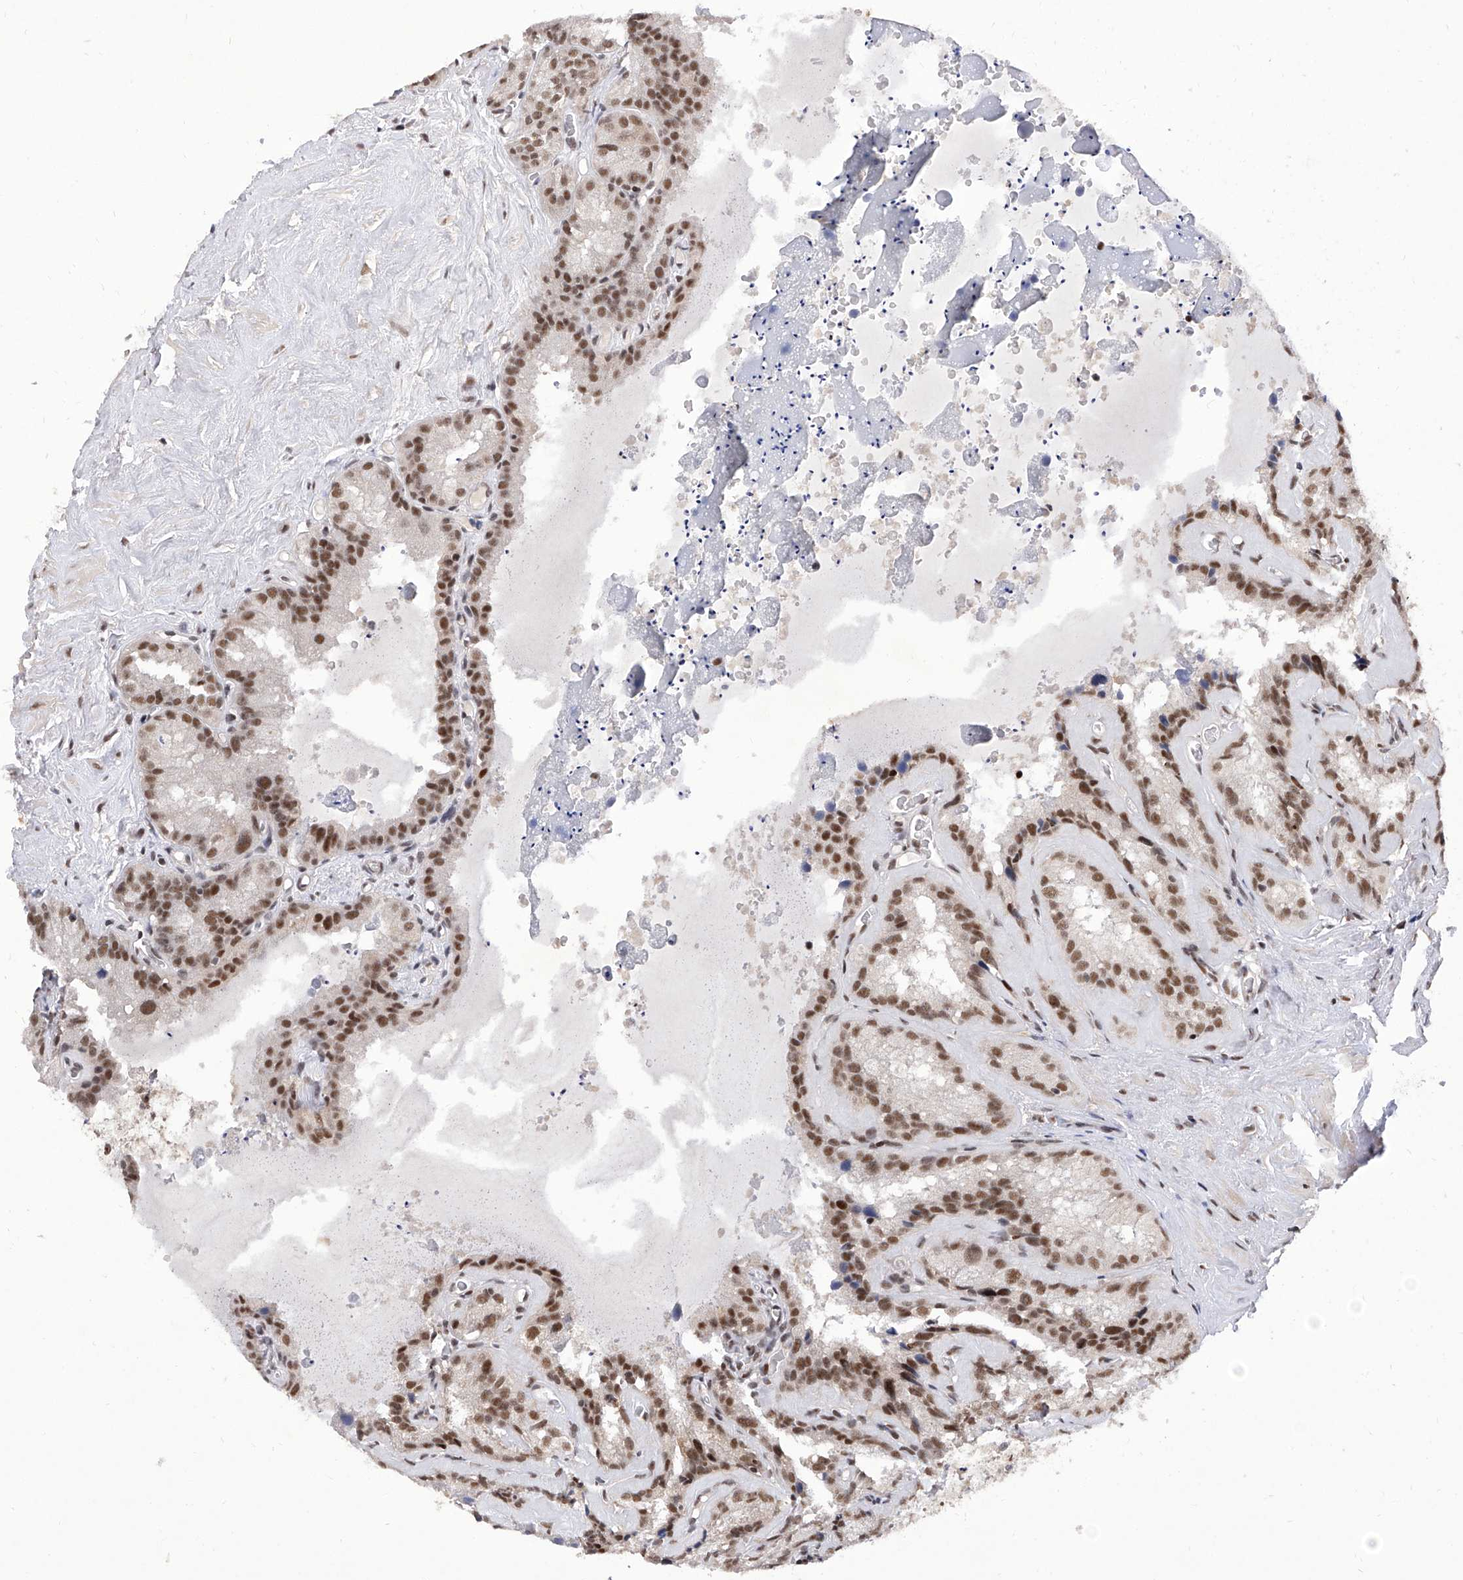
{"staining": {"intensity": "moderate", "quantity": ">75%", "location": "nuclear"}, "tissue": "seminal vesicle", "cell_type": "Glandular cells", "image_type": "normal", "snomed": [{"axis": "morphology", "description": "Normal tissue, NOS"}, {"axis": "topography", "description": "Prostate"}, {"axis": "topography", "description": "Seminal veicle"}], "caption": "Normal seminal vesicle displays moderate nuclear expression in approximately >75% of glandular cells.", "gene": "RAD54L", "patient": {"sex": "male", "age": 59}}